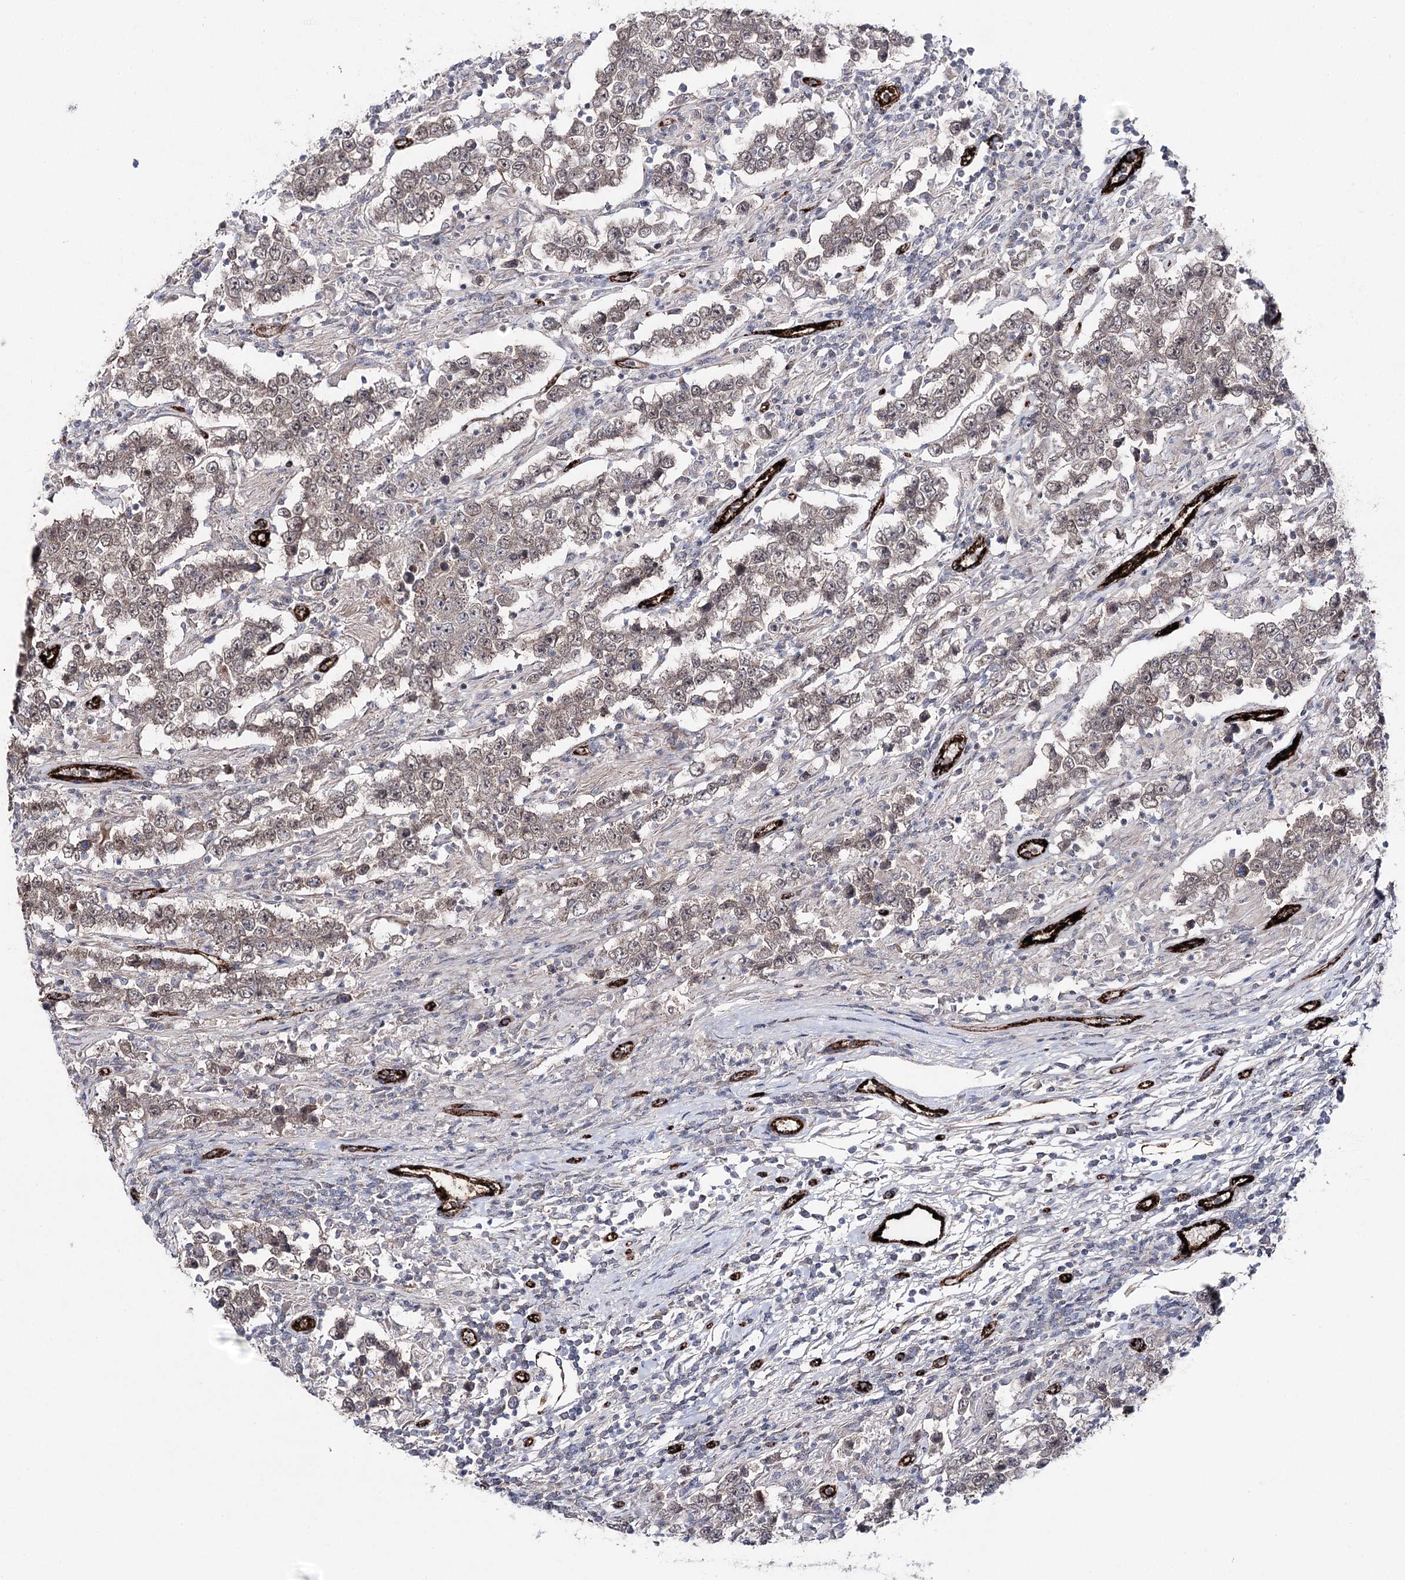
{"staining": {"intensity": "moderate", "quantity": ">75%", "location": "nuclear"}, "tissue": "testis cancer", "cell_type": "Tumor cells", "image_type": "cancer", "snomed": [{"axis": "morphology", "description": "Normal tissue, NOS"}, {"axis": "morphology", "description": "Urothelial carcinoma, High grade"}, {"axis": "morphology", "description": "Seminoma, NOS"}, {"axis": "morphology", "description": "Carcinoma, Embryonal, NOS"}, {"axis": "topography", "description": "Urinary bladder"}, {"axis": "topography", "description": "Testis"}], "caption": "Human testis cancer (embryonal carcinoma) stained for a protein (brown) exhibits moderate nuclear positive positivity in about >75% of tumor cells.", "gene": "MIB1", "patient": {"sex": "male", "age": 41}}